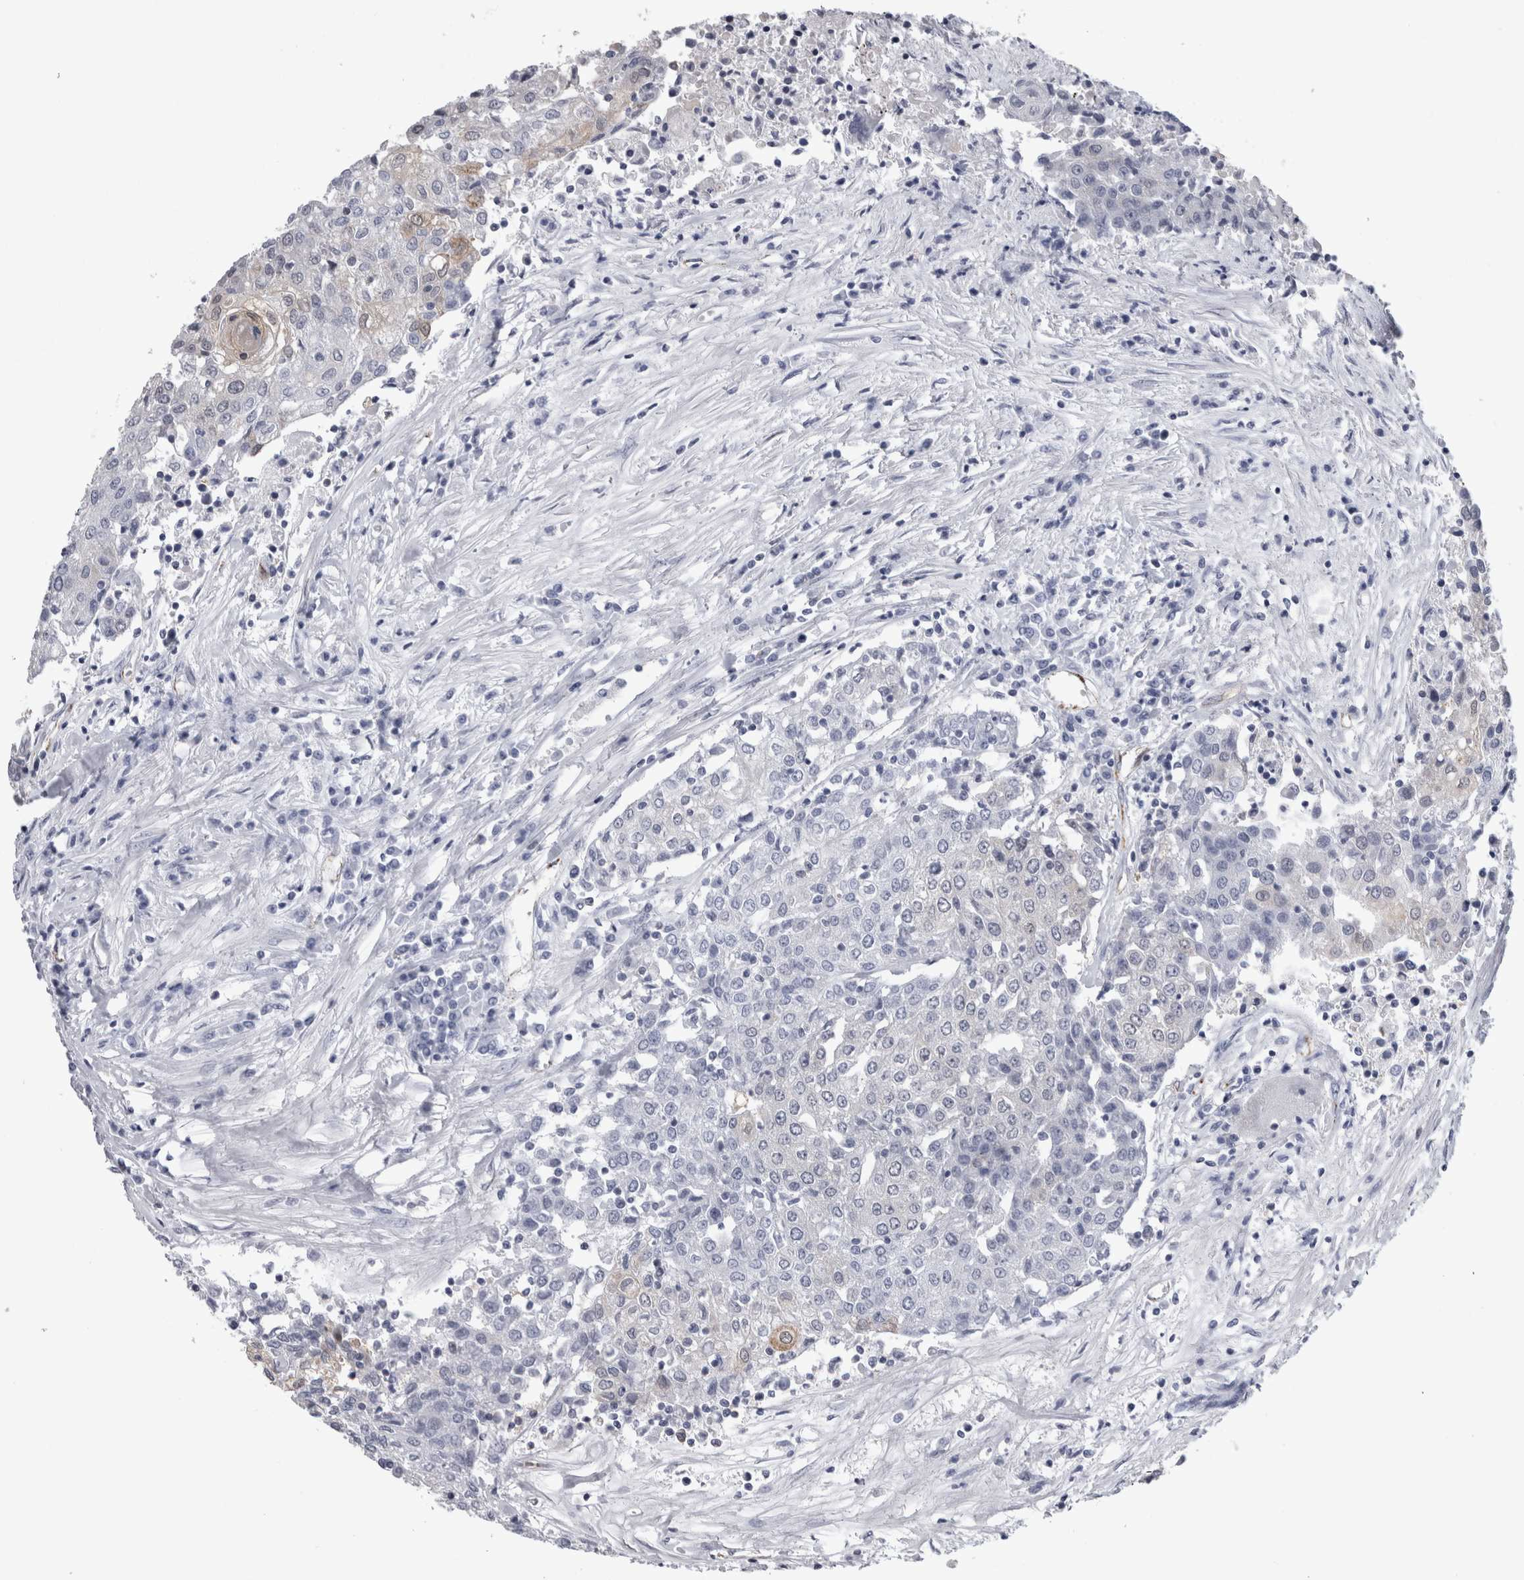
{"staining": {"intensity": "weak", "quantity": "<25%", "location": "cytoplasmic/membranous"}, "tissue": "urothelial cancer", "cell_type": "Tumor cells", "image_type": "cancer", "snomed": [{"axis": "morphology", "description": "Urothelial carcinoma, High grade"}, {"axis": "topography", "description": "Urinary bladder"}], "caption": "The micrograph exhibits no staining of tumor cells in urothelial cancer.", "gene": "ACOT7", "patient": {"sex": "female", "age": 85}}